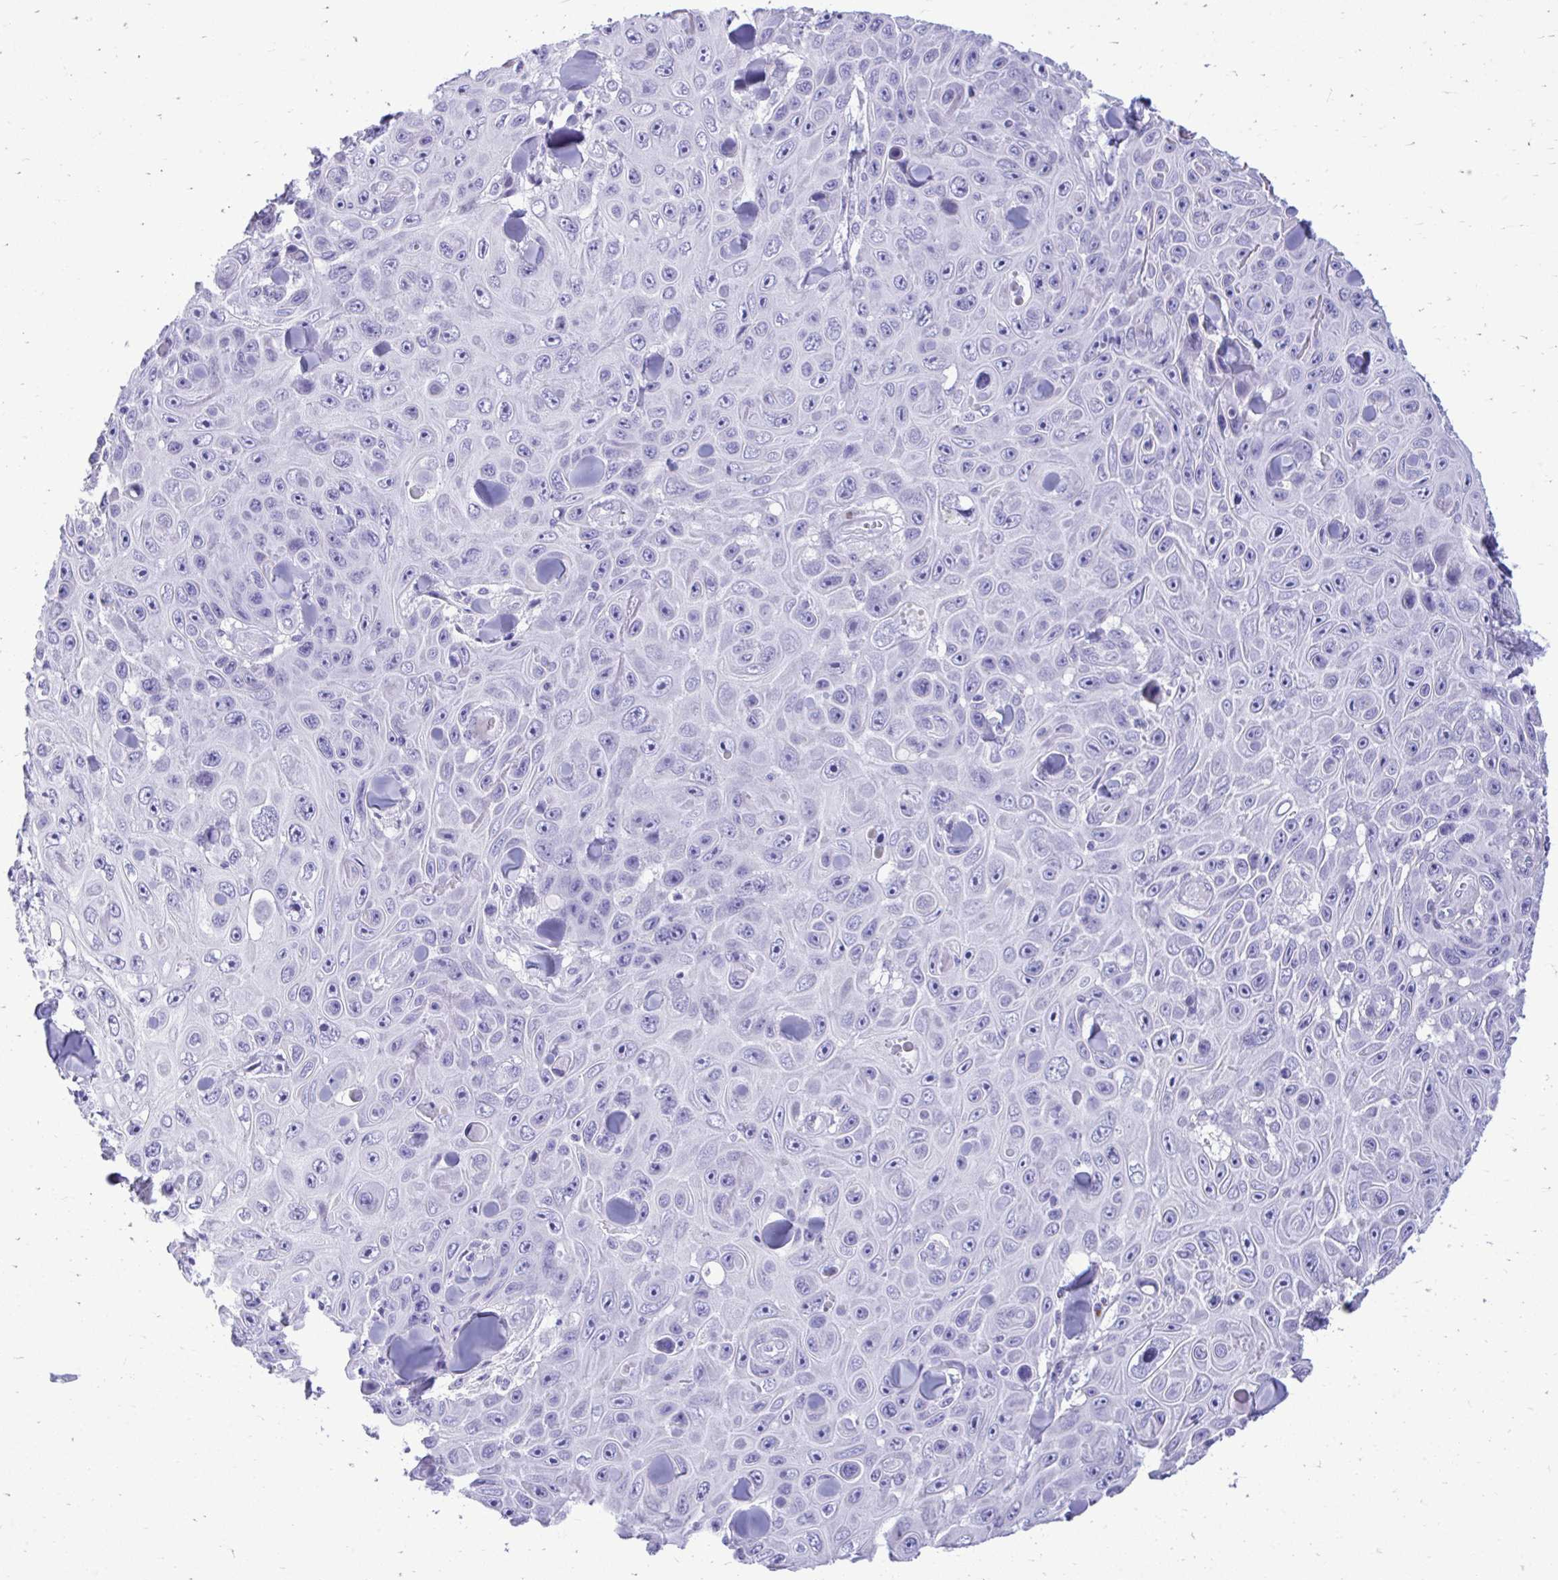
{"staining": {"intensity": "negative", "quantity": "none", "location": "none"}, "tissue": "skin cancer", "cell_type": "Tumor cells", "image_type": "cancer", "snomed": [{"axis": "morphology", "description": "Squamous cell carcinoma, NOS"}, {"axis": "topography", "description": "Skin"}], "caption": "Immunohistochemical staining of skin cancer demonstrates no significant expression in tumor cells.", "gene": "ANKDD1B", "patient": {"sex": "male", "age": 82}}